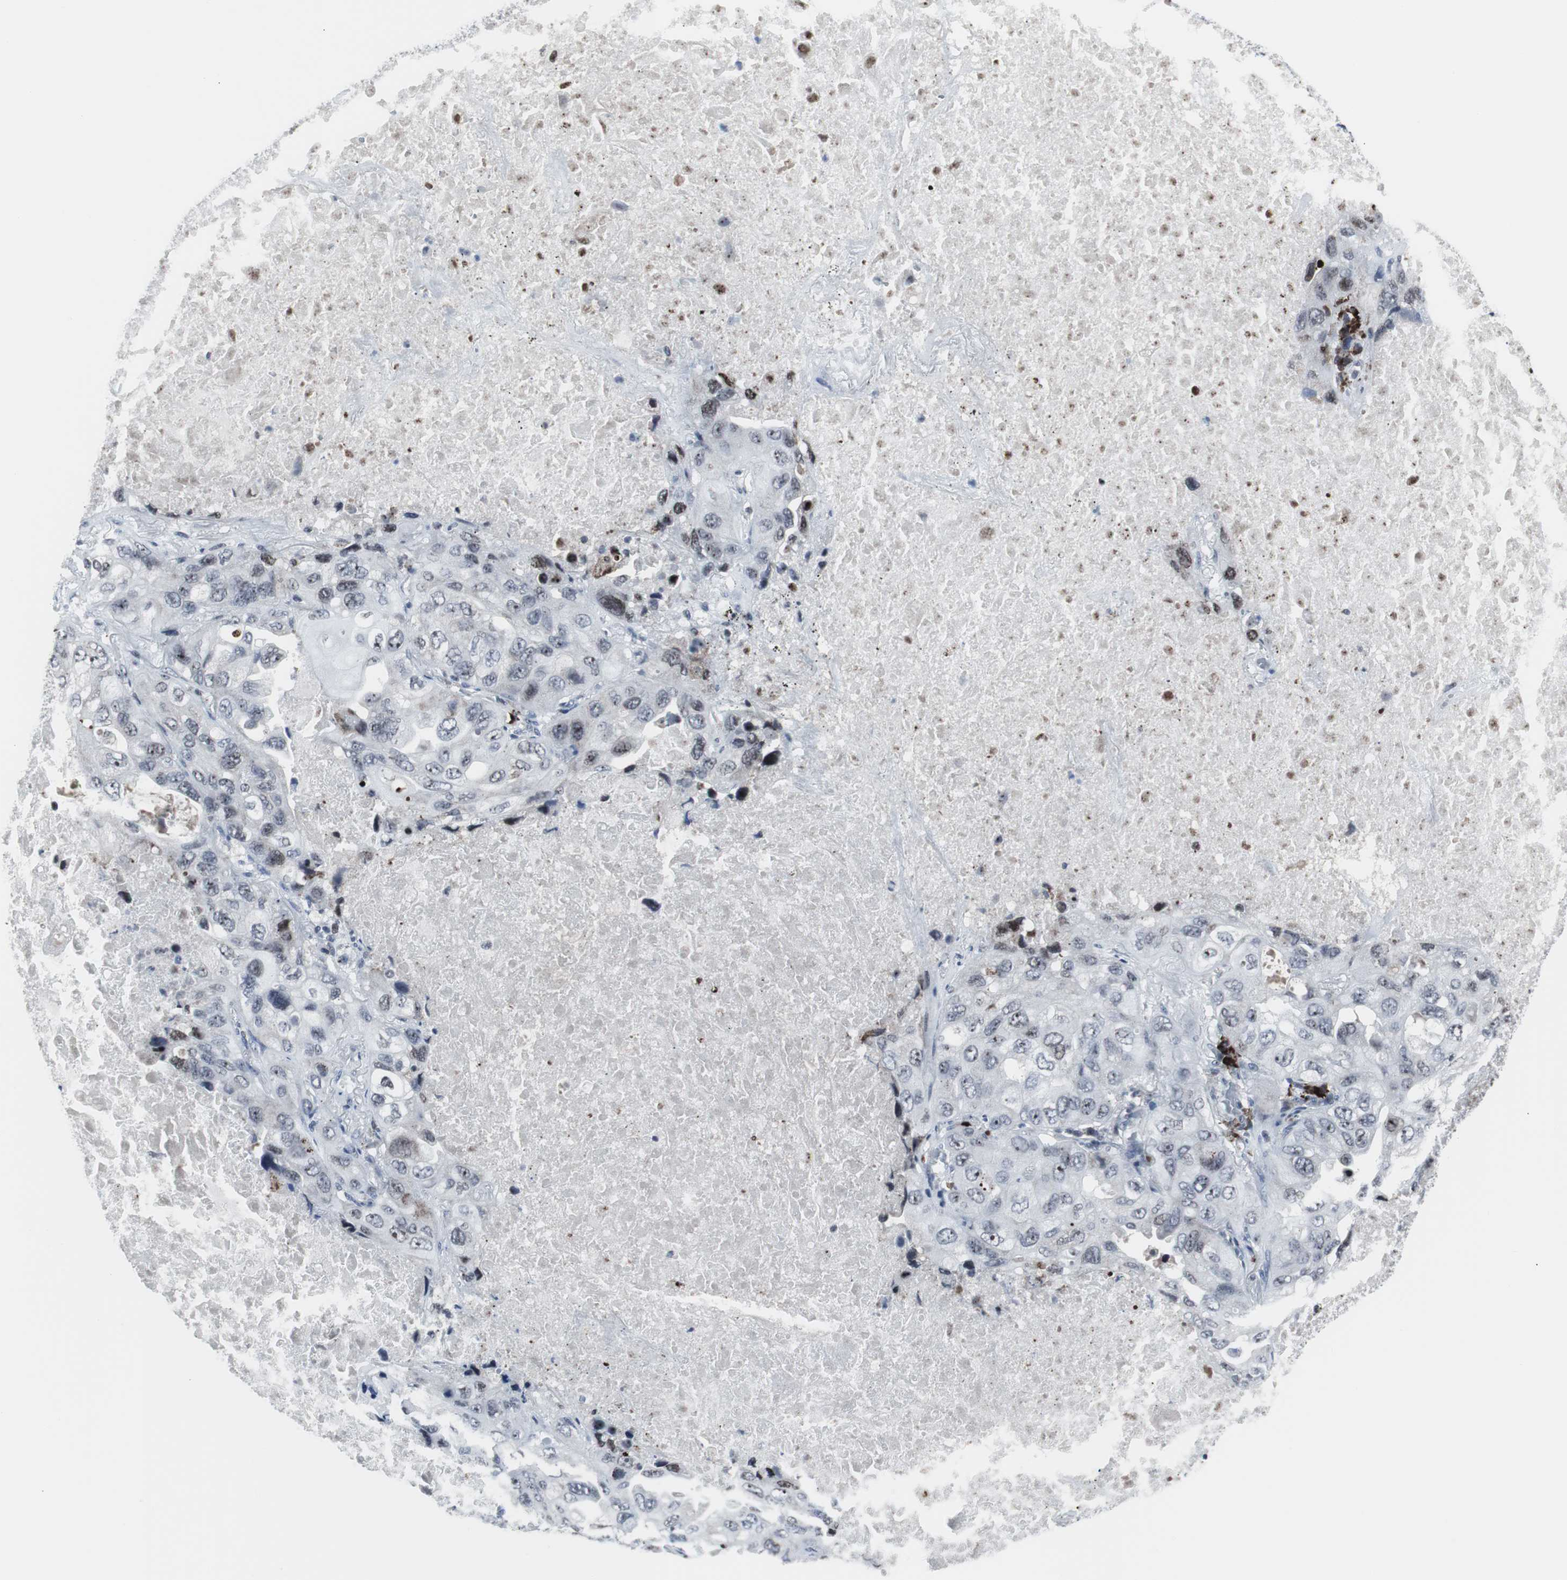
{"staining": {"intensity": "moderate", "quantity": "<25%", "location": "nuclear"}, "tissue": "lung cancer", "cell_type": "Tumor cells", "image_type": "cancer", "snomed": [{"axis": "morphology", "description": "Squamous cell carcinoma, NOS"}, {"axis": "topography", "description": "Lung"}], "caption": "Immunohistochemical staining of human lung cancer (squamous cell carcinoma) reveals moderate nuclear protein positivity in approximately <25% of tumor cells. Ihc stains the protein of interest in brown and the nuclei are stained blue.", "gene": "DOK1", "patient": {"sex": "female", "age": 73}}